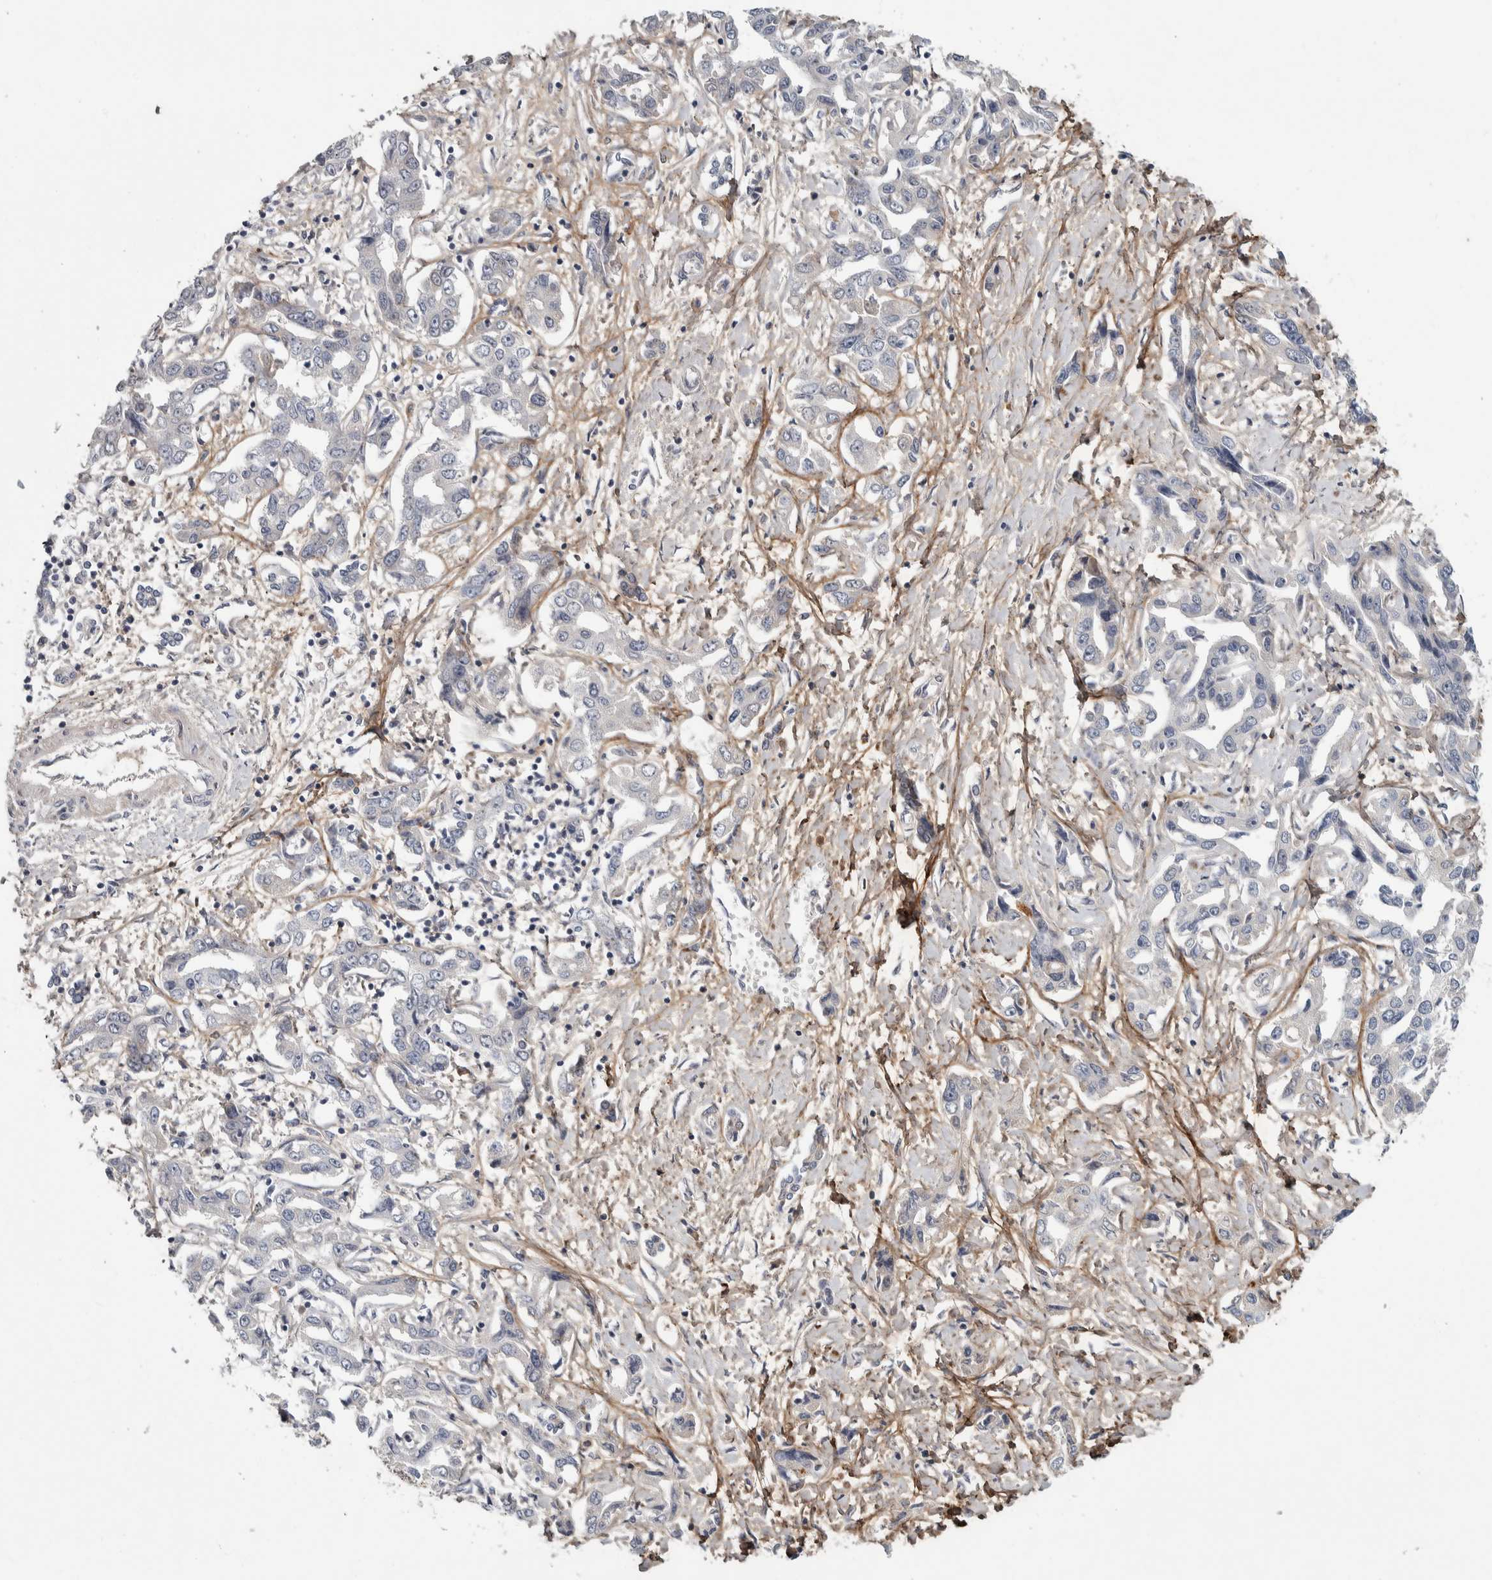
{"staining": {"intensity": "negative", "quantity": "none", "location": "none"}, "tissue": "liver cancer", "cell_type": "Tumor cells", "image_type": "cancer", "snomed": [{"axis": "morphology", "description": "Cholangiocarcinoma"}, {"axis": "topography", "description": "Liver"}], "caption": "Photomicrograph shows no significant protein positivity in tumor cells of cholangiocarcinoma (liver).", "gene": "ASPN", "patient": {"sex": "male", "age": 59}}